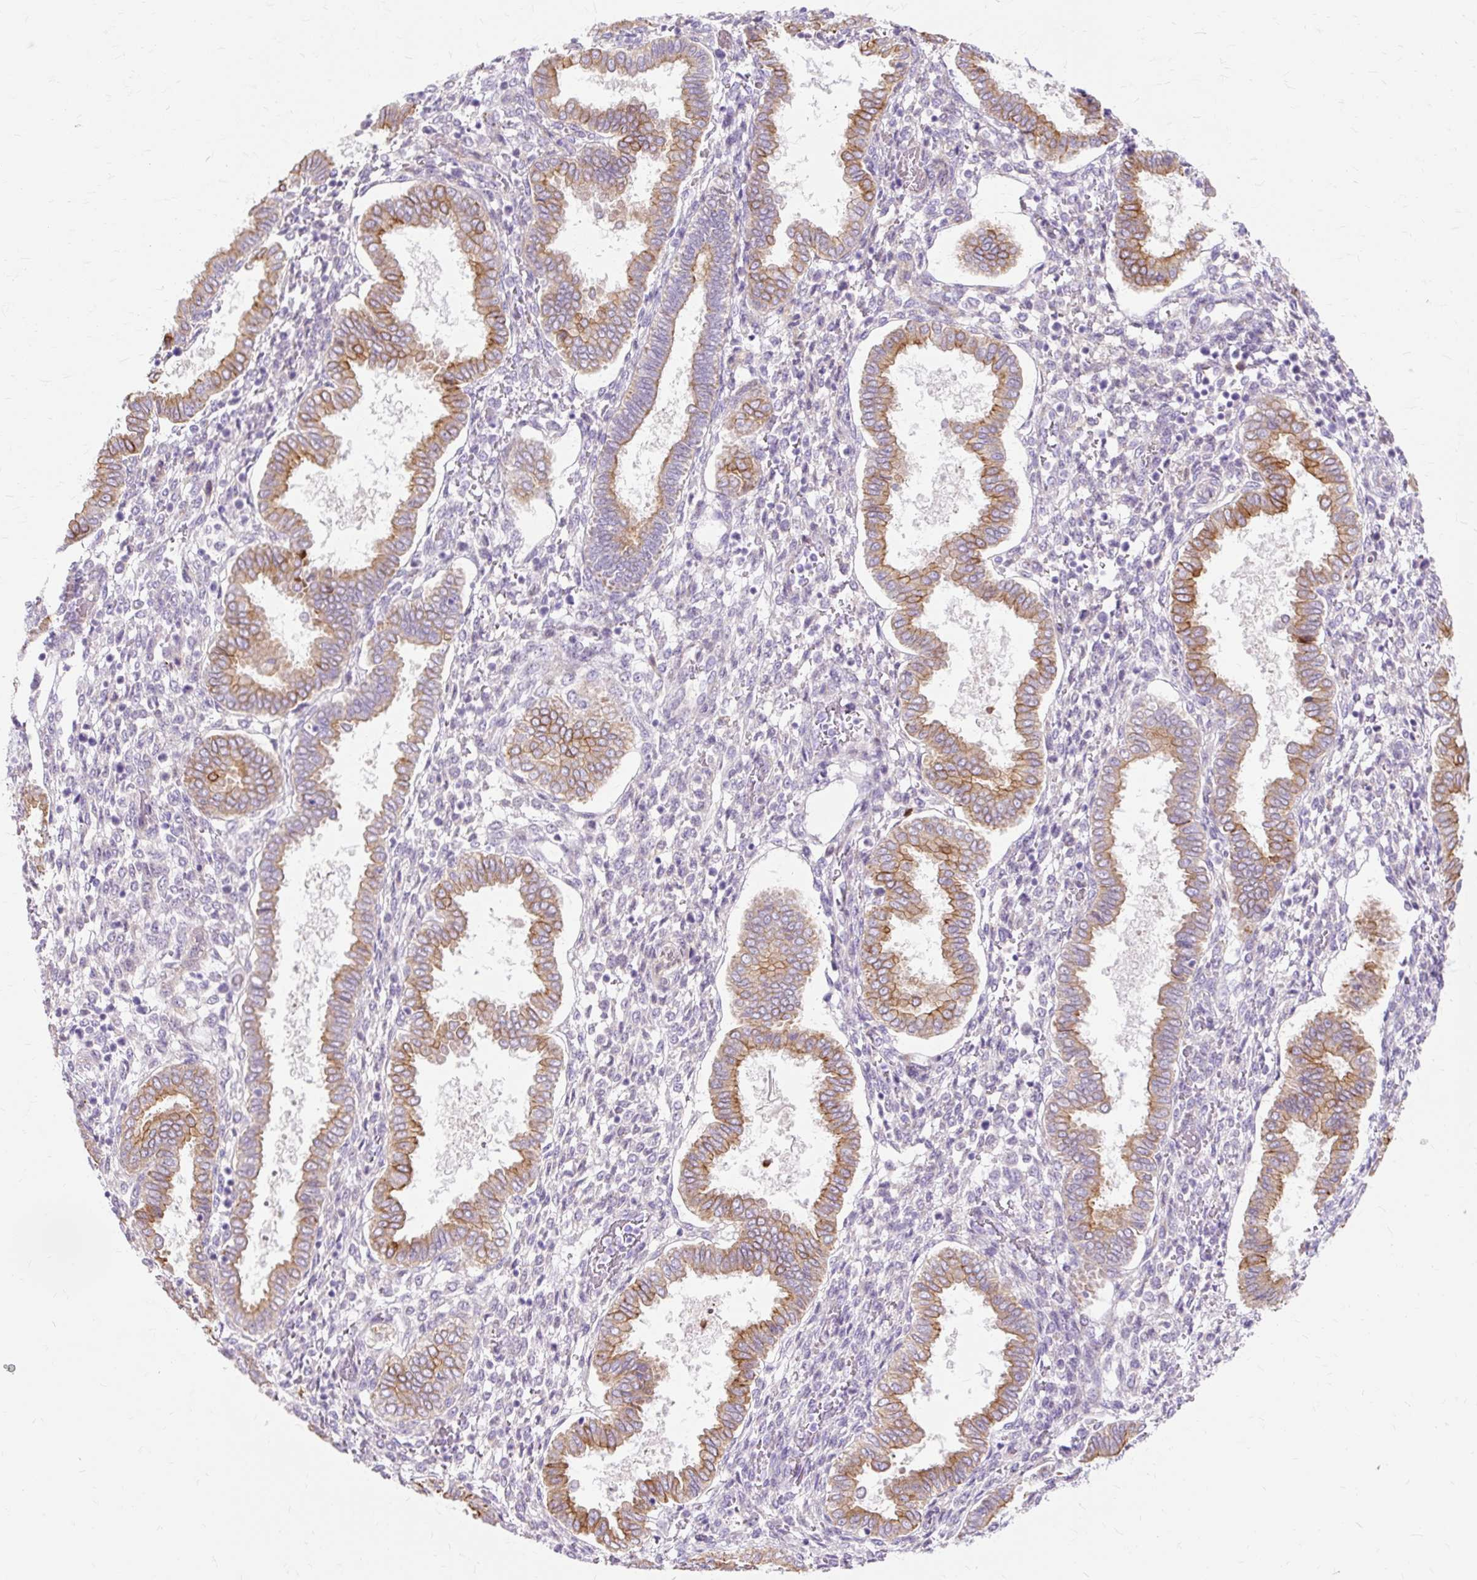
{"staining": {"intensity": "negative", "quantity": "none", "location": "none"}, "tissue": "endometrium", "cell_type": "Cells in endometrial stroma", "image_type": "normal", "snomed": [{"axis": "morphology", "description": "Normal tissue, NOS"}, {"axis": "topography", "description": "Endometrium"}], "caption": "DAB immunohistochemical staining of normal human endometrium shows no significant expression in cells in endometrial stroma.", "gene": "DCTN4", "patient": {"sex": "female", "age": 24}}